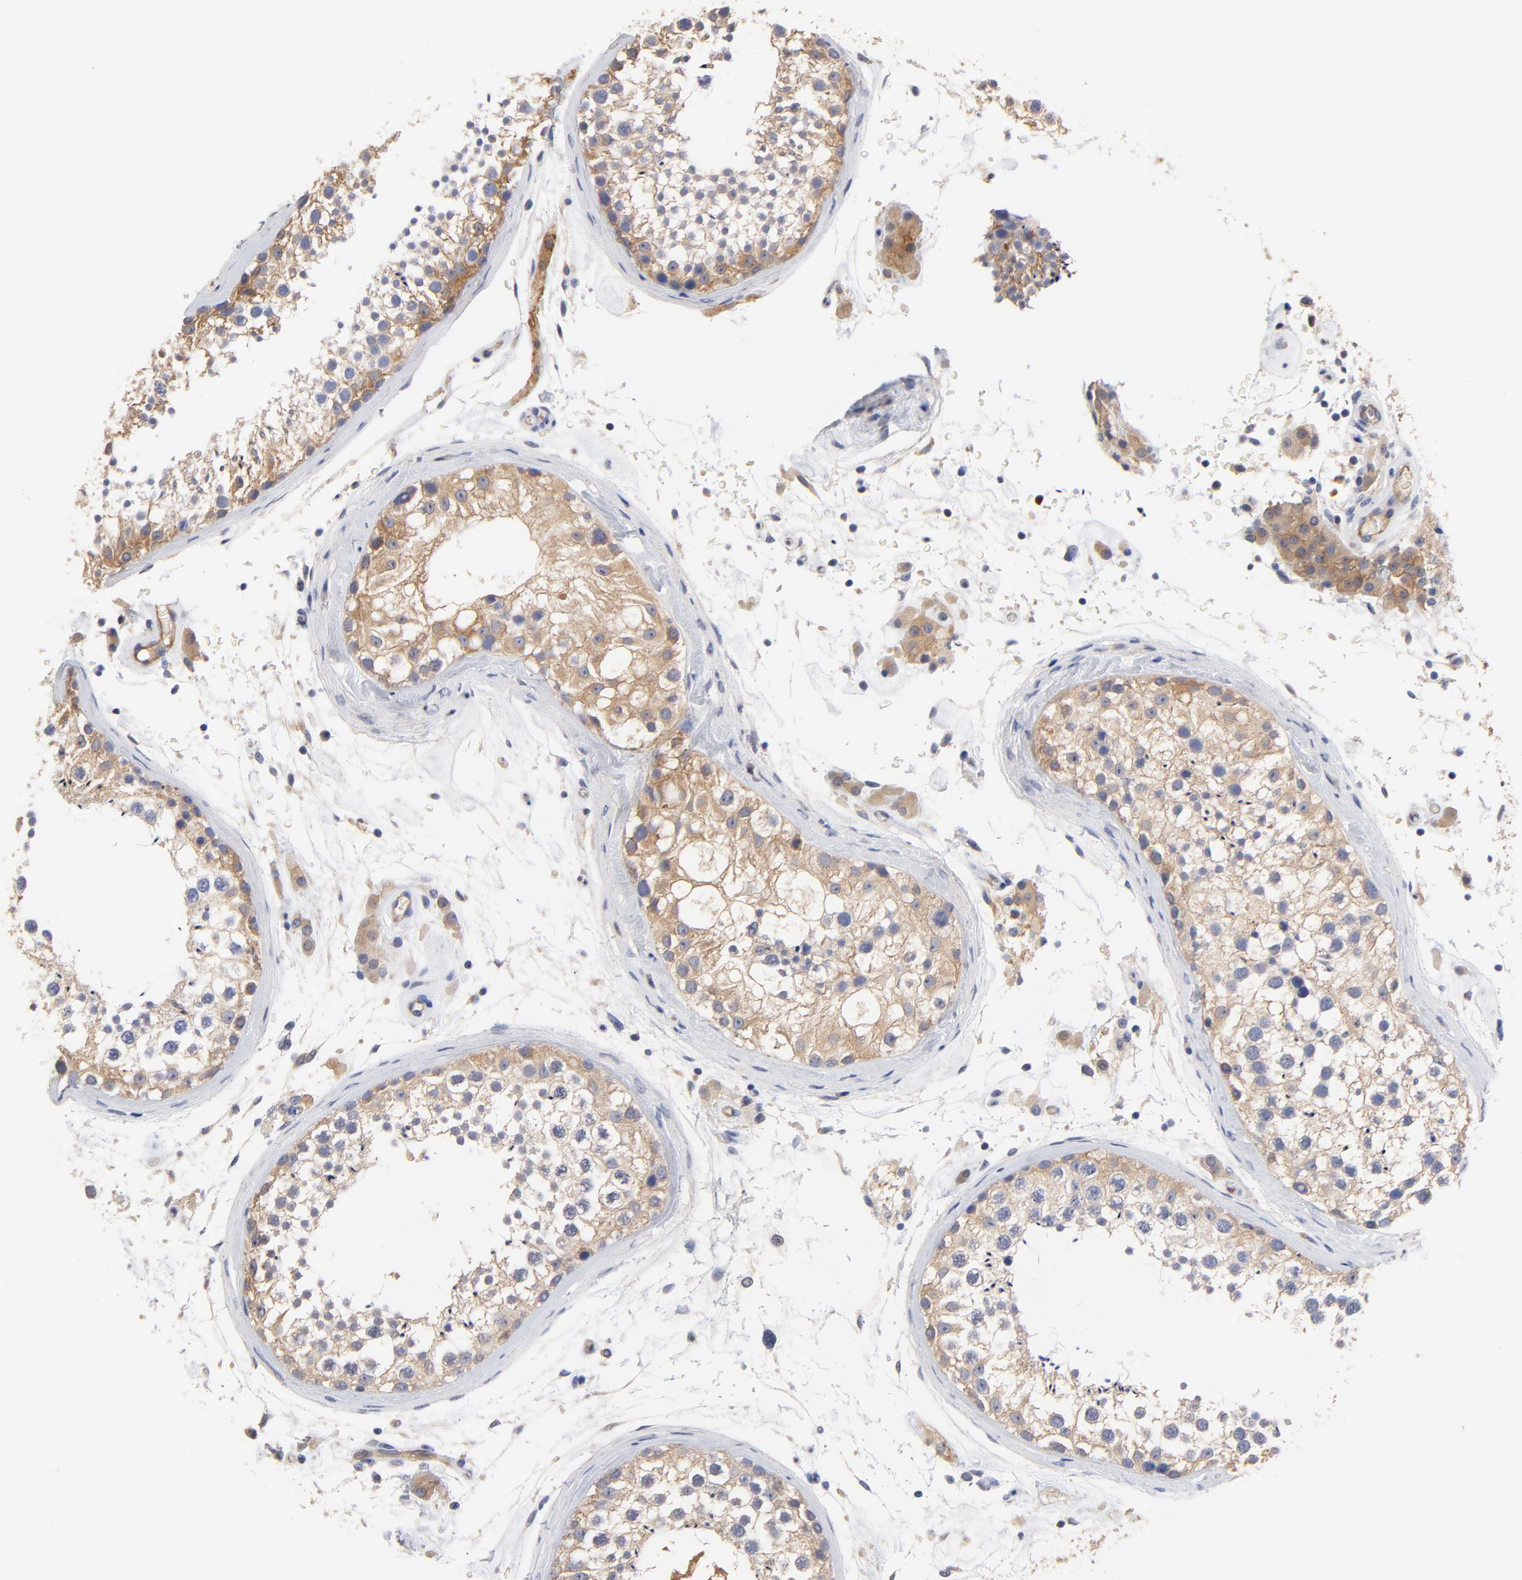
{"staining": {"intensity": "moderate", "quantity": ">75%", "location": "cytoplasmic/membranous"}, "tissue": "testis", "cell_type": "Cells in seminiferous ducts", "image_type": "normal", "snomed": [{"axis": "morphology", "description": "Normal tissue, NOS"}, {"axis": "topography", "description": "Testis"}], "caption": "Cells in seminiferous ducts exhibit medium levels of moderate cytoplasmic/membranous expression in approximately >75% of cells in unremarkable testis.", "gene": "FBXL2", "patient": {"sex": "male", "age": 46}}